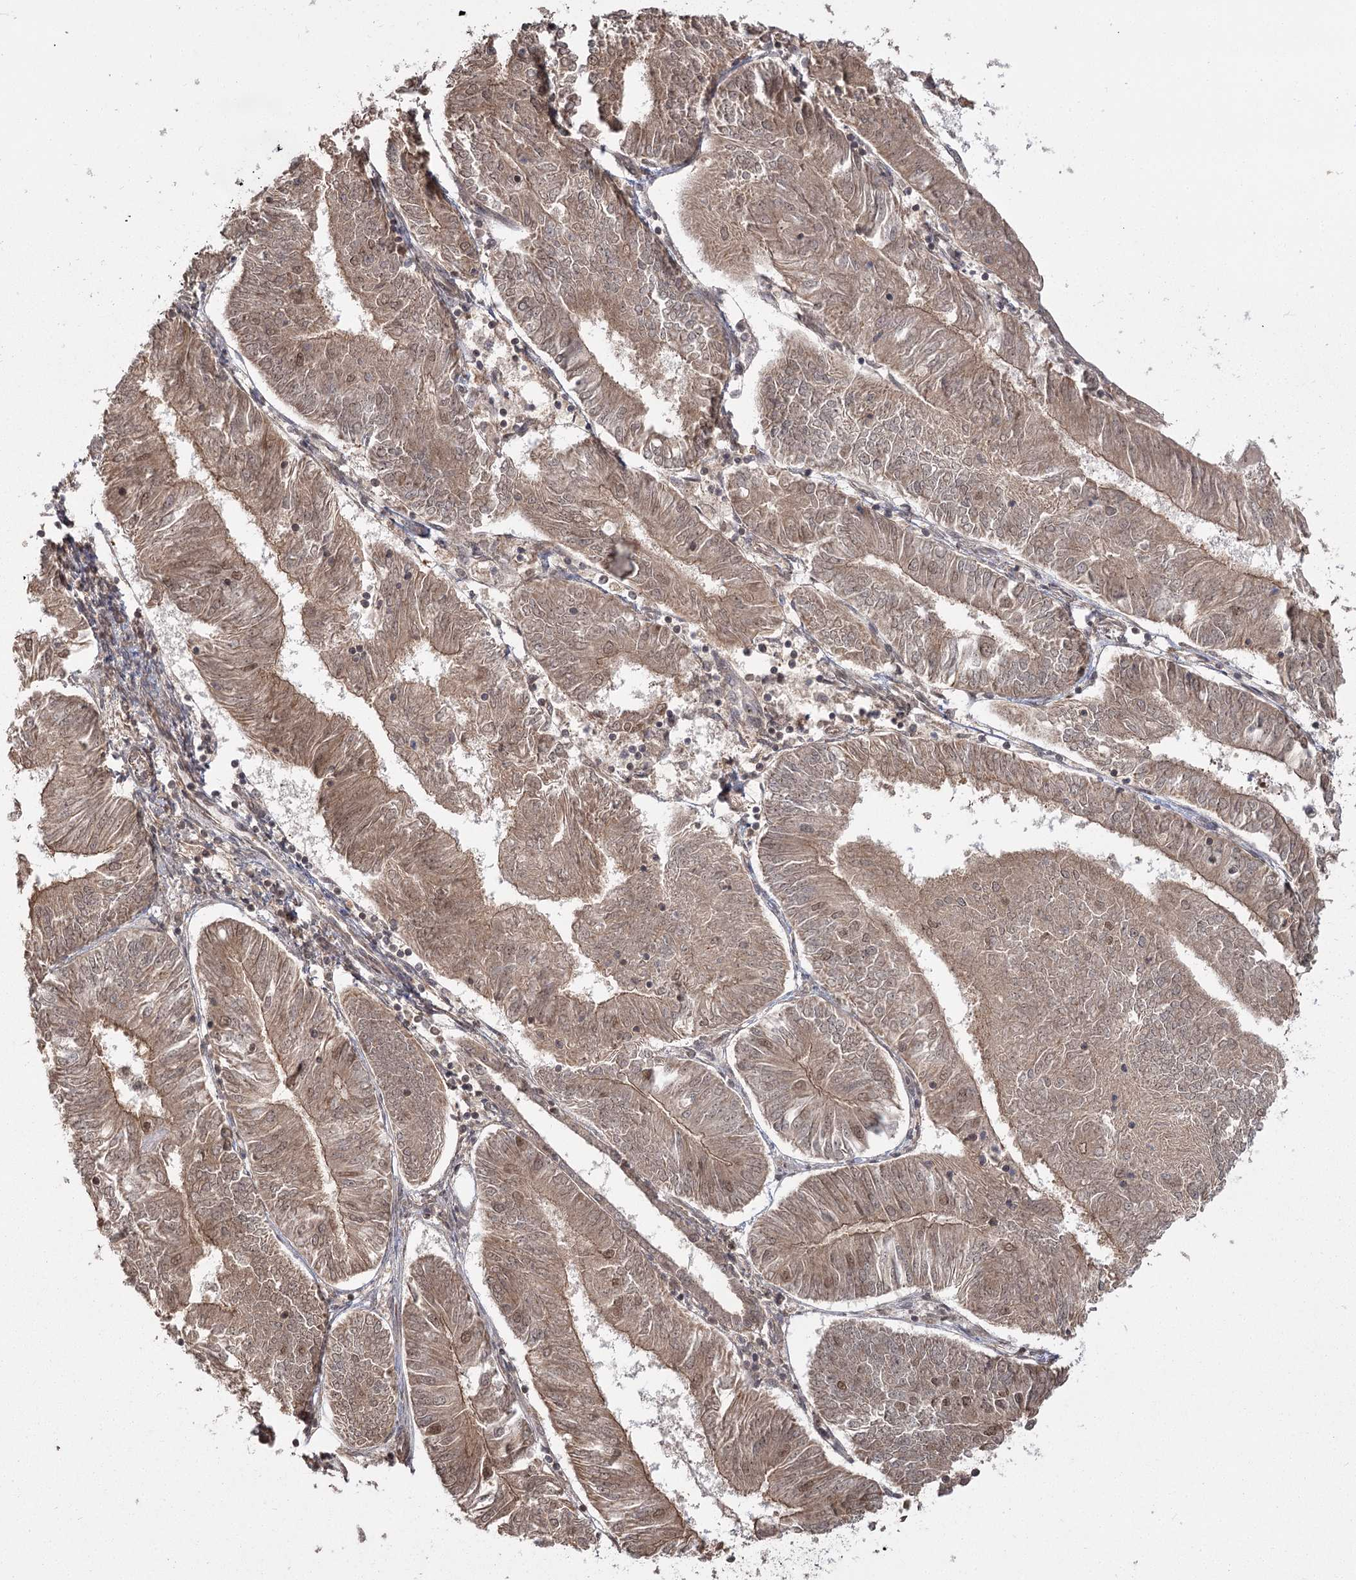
{"staining": {"intensity": "moderate", "quantity": ">75%", "location": "cytoplasmic/membranous,nuclear"}, "tissue": "endometrial cancer", "cell_type": "Tumor cells", "image_type": "cancer", "snomed": [{"axis": "morphology", "description": "Adenocarcinoma, NOS"}, {"axis": "topography", "description": "Endometrium"}], "caption": "Moderate cytoplasmic/membranous and nuclear staining is present in approximately >75% of tumor cells in endometrial cancer (adenocarcinoma). Using DAB (3,3'-diaminobenzidine) (brown) and hematoxylin (blue) stains, captured at high magnification using brightfield microscopy.", "gene": "R3HDM2", "patient": {"sex": "female", "age": 58}}